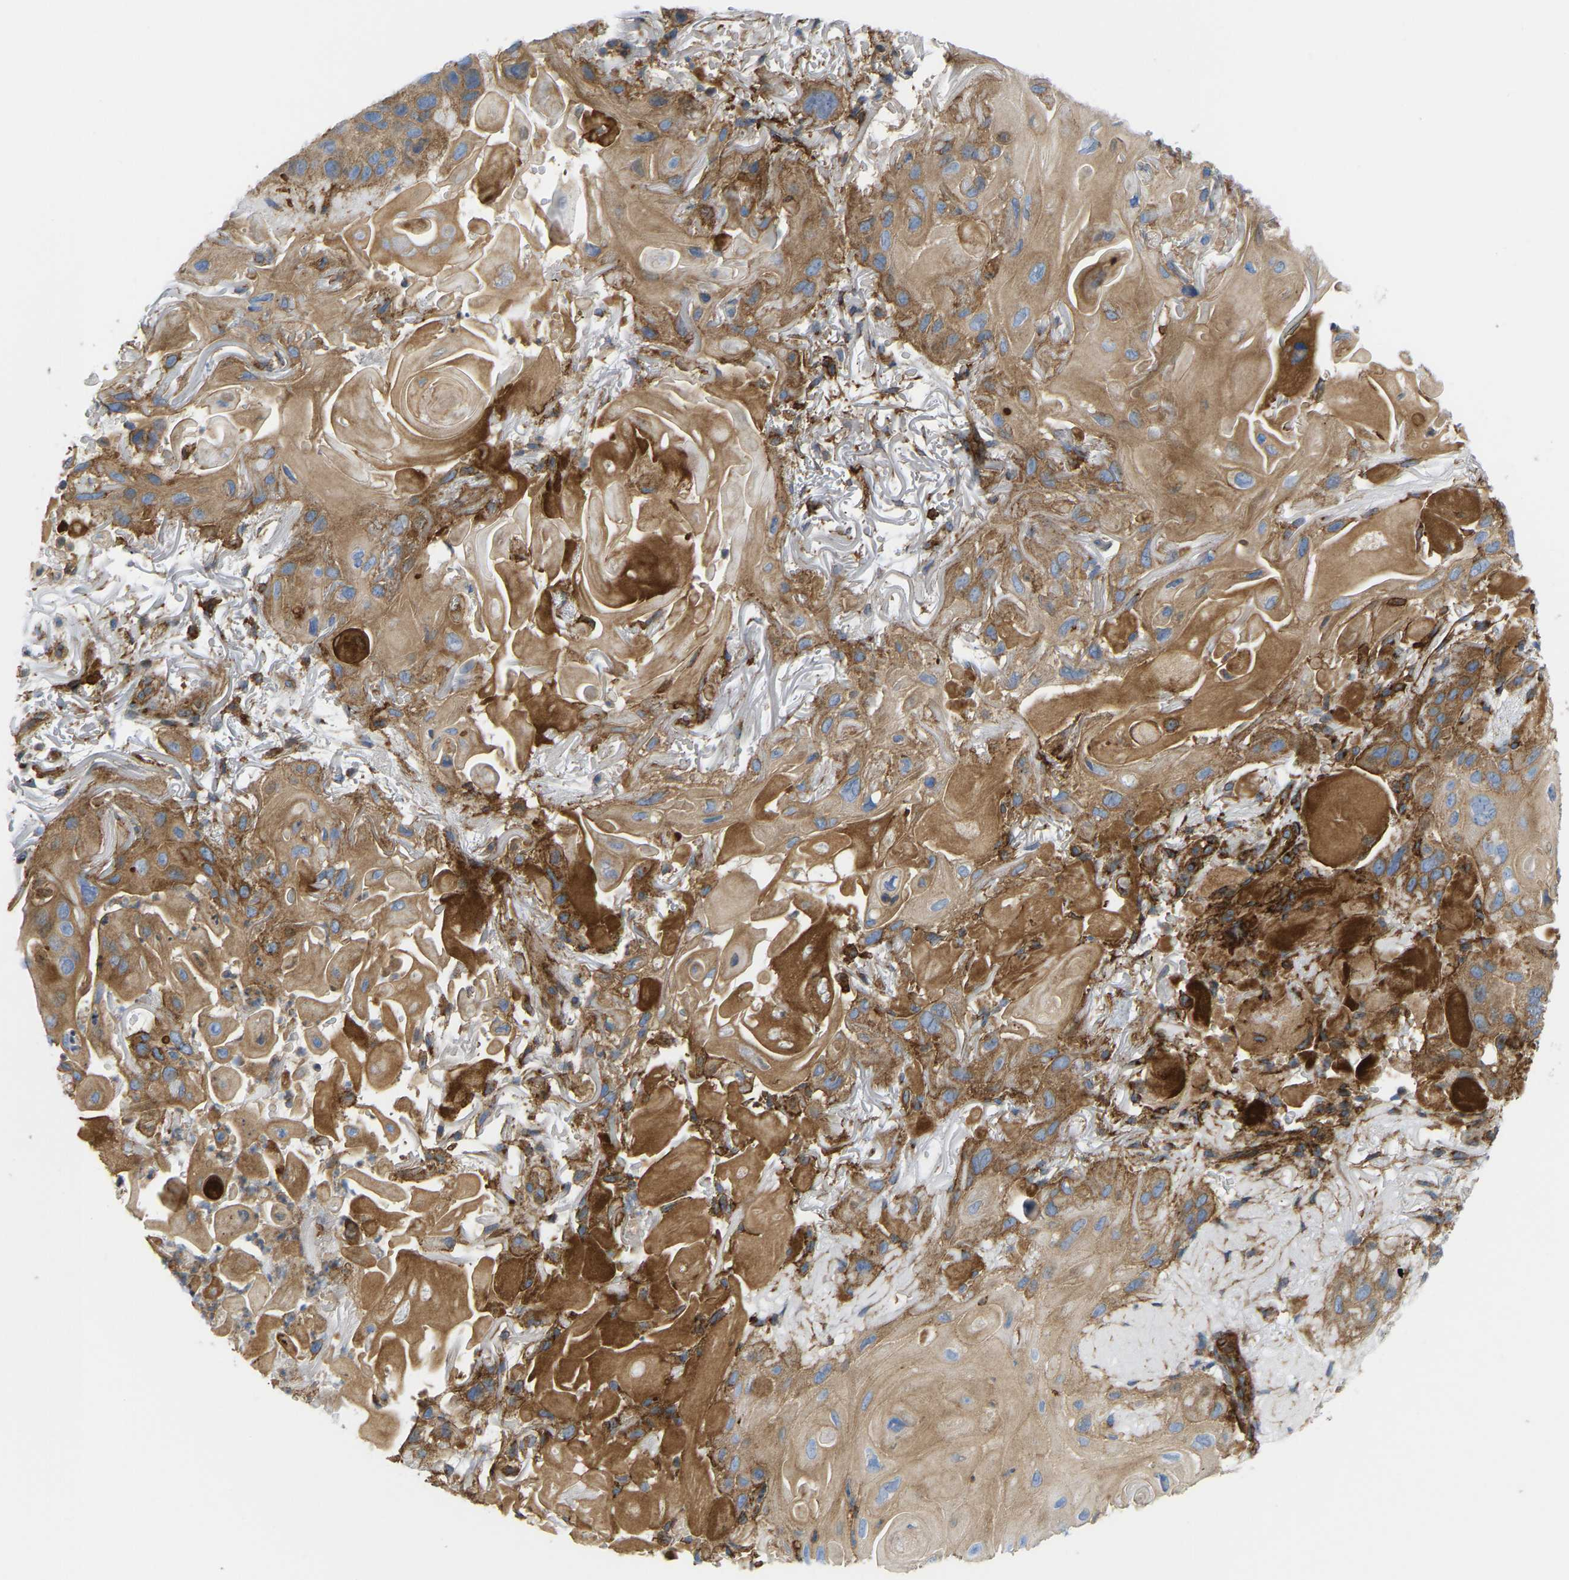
{"staining": {"intensity": "moderate", "quantity": ">75%", "location": "cytoplasmic/membranous"}, "tissue": "skin cancer", "cell_type": "Tumor cells", "image_type": "cancer", "snomed": [{"axis": "morphology", "description": "Squamous cell carcinoma, NOS"}, {"axis": "topography", "description": "Skin"}], "caption": "Immunohistochemistry (DAB) staining of skin cancer (squamous cell carcinoma) exhibits moderate cytoplasmic/membranous protein expression in approximately >75% of tumor cells.", "gene": "PICALM", "patient": {"sex": "female", "age": 77}}